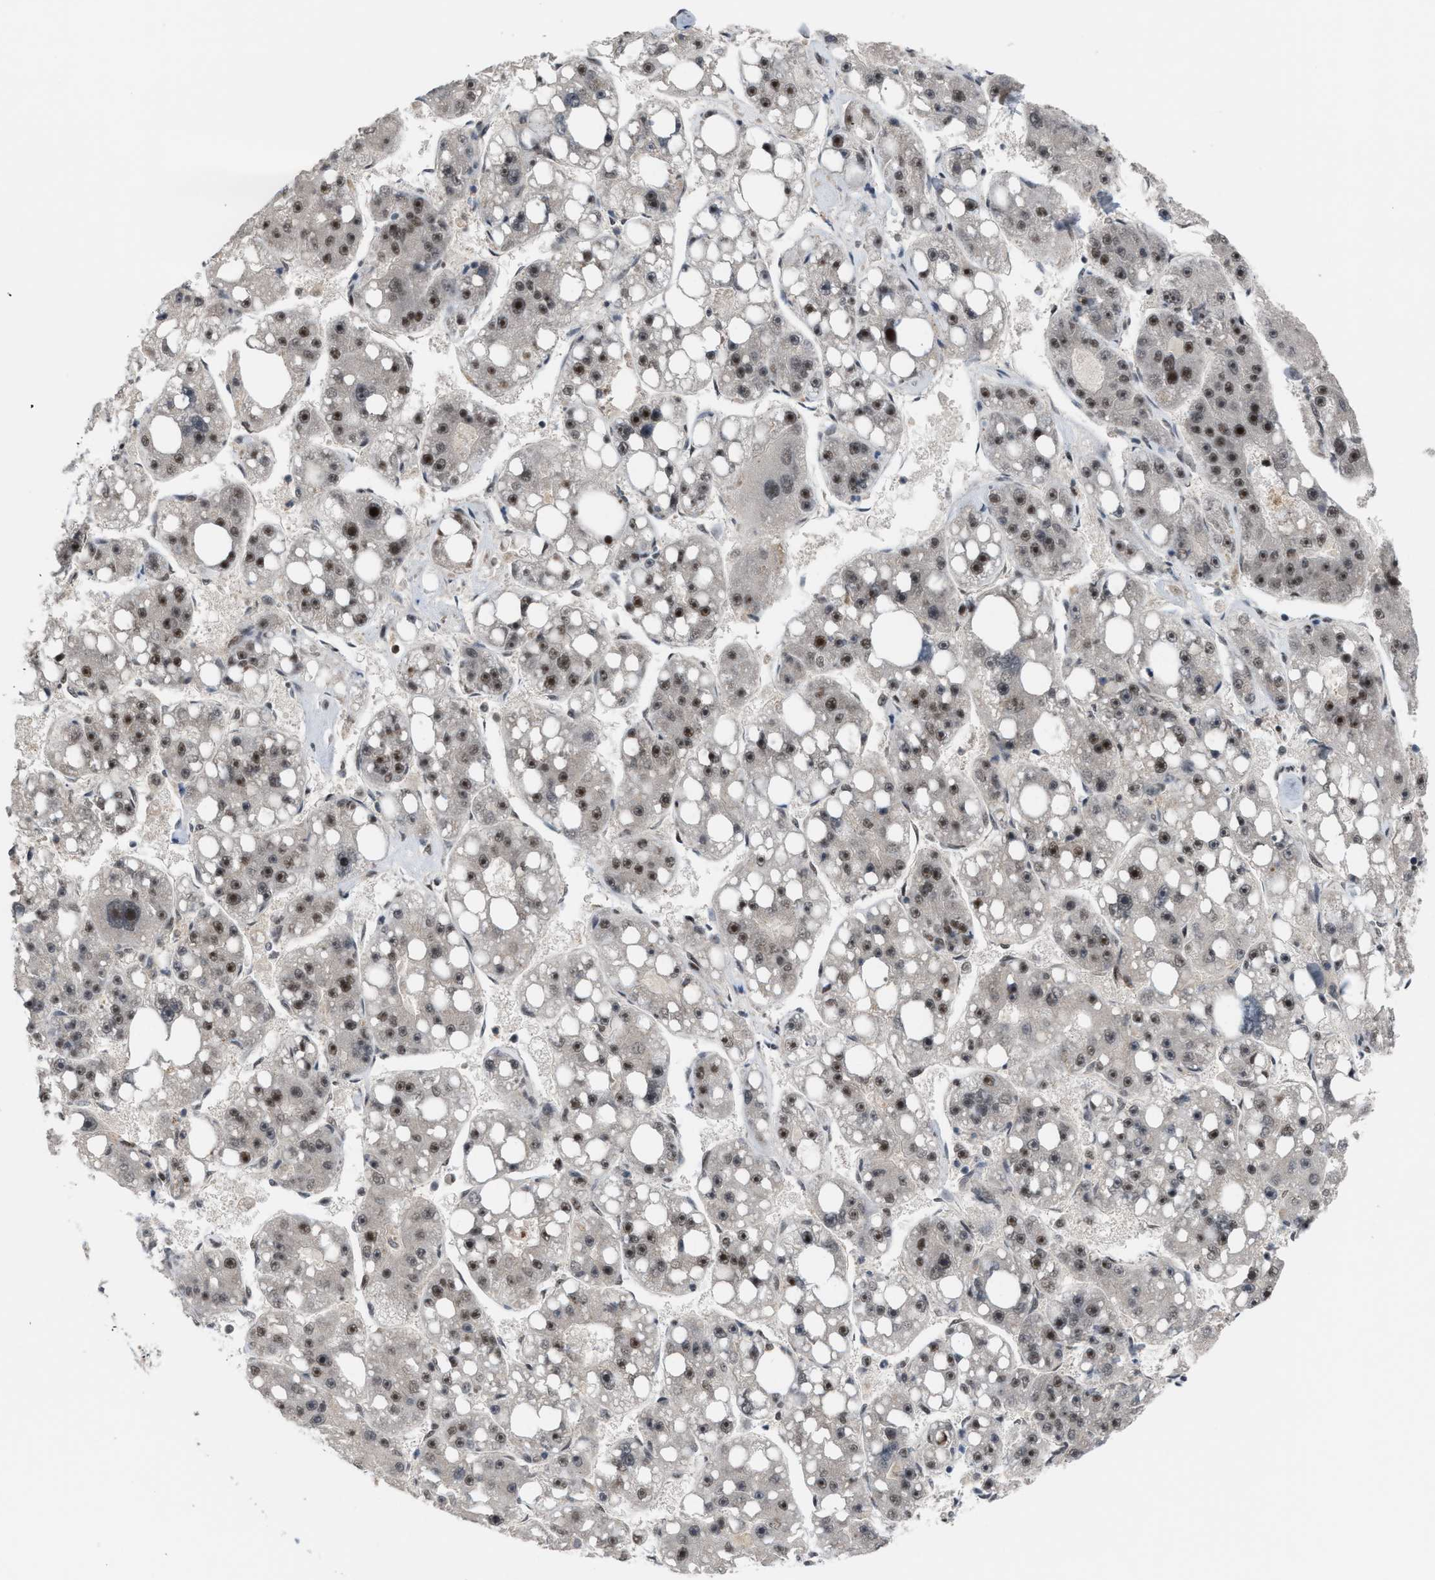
{"staining": {"intensity": "moderate", "quantity": "25%-75%", "location": "nuclear"}, "tissue": "liver cancer", "cell_type": "Tumor cells", "image_type": "cancer", "snomed": [{"axis": "morphology", "description": "Carcinoma, Hepatocellular, NOS"}, {"axis": "topography", "description": "Liver"}], "caption": "Liver hepatocellular carcinoma tissue exhibits moderate nuclear positivity in about 25%-75% of tumor cells", "gene": "PRPF4", "patient": {"sex": "female", "age": 61}}